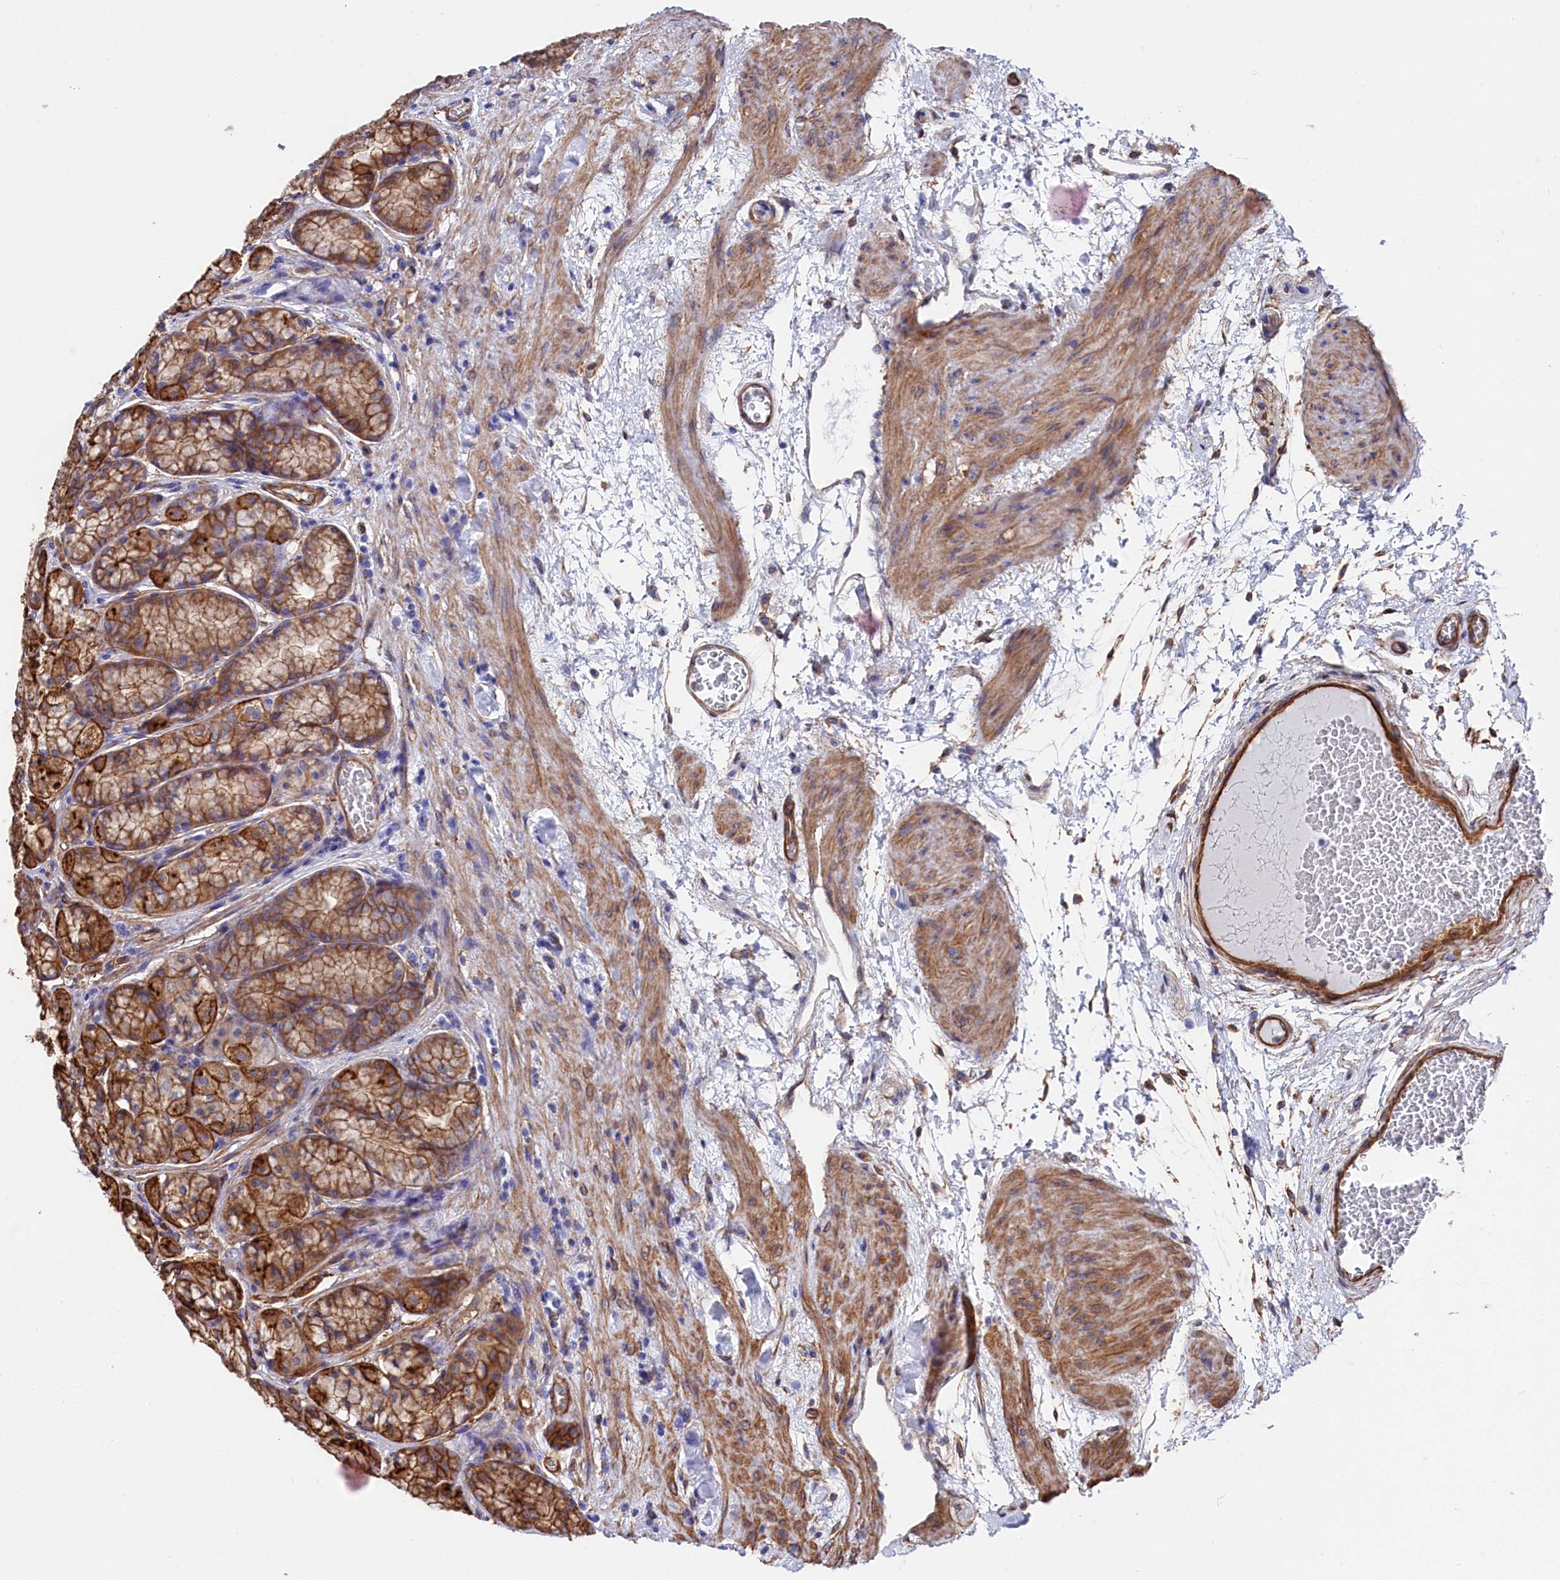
{"staining": {"intensity": "moderate", "quantity": ">75%", "location": "cytoplasmic/membranous"}, "tissue": "stomach", "cell_type": "Glandular cells", "image_type": "normal", "snomed": [{"axis": "morphology", "description": "Normal tissue, NOS"}, {"axis": "morphology", "description": "Adenocarcinoma, NOS"}, {"axis": "morphology", "description": "Adenocarcinoma, High grade"}, {"axis": "topography", "description": "Stomach, upper"}, {"axis": "topography", "description": "Stomach"}], "caption": "High-power microscopy captured an IHC micrograph of unremarkable stomach, revealing moderate cytoplasmic/membranous expression in about >75% of glandular cells.", "gene": "TNKS1BP1", "patient": {"sex": "female", "age": 65}}